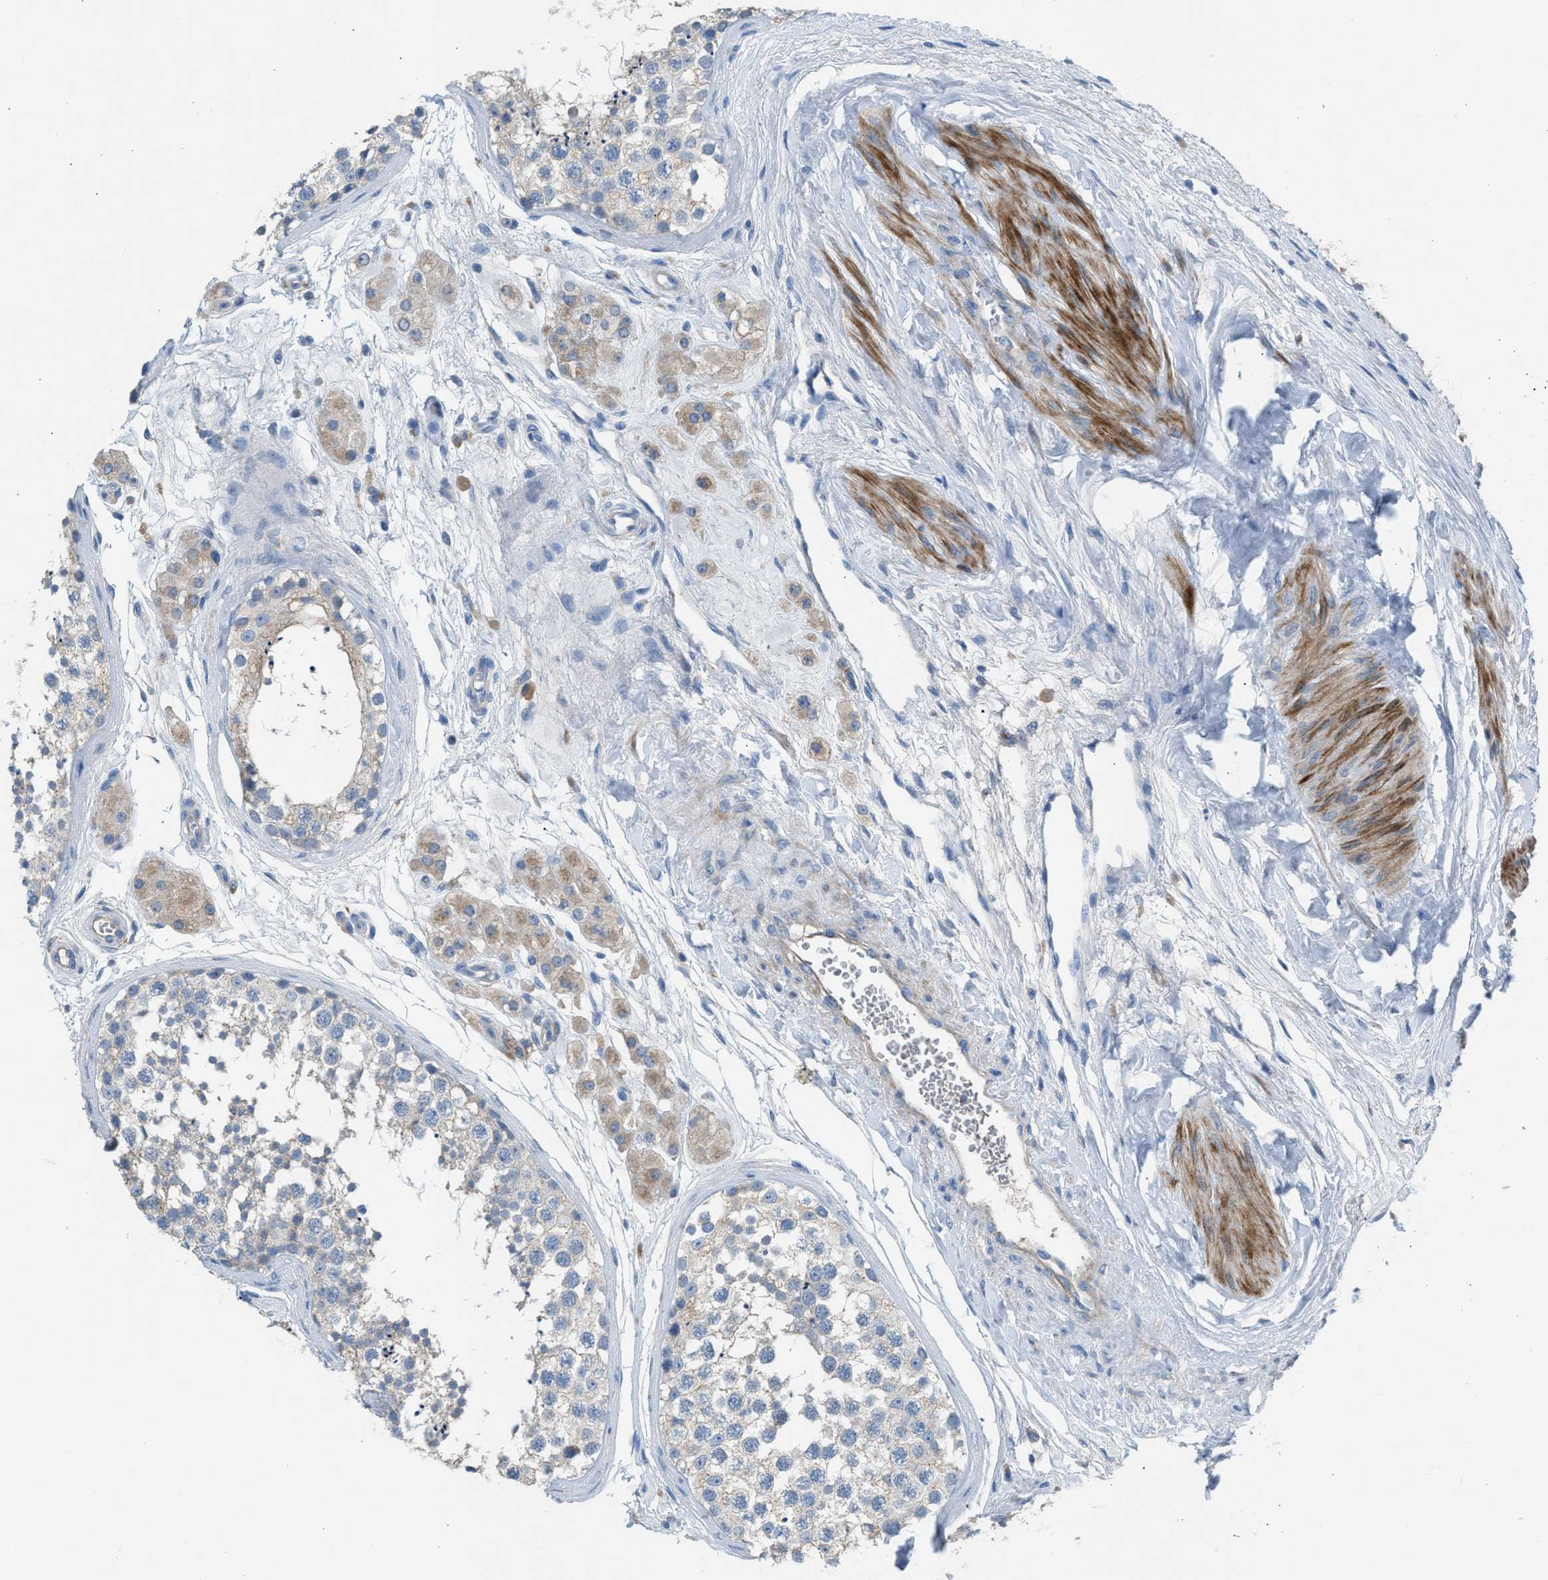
{"staining": {"intensity": "negative", "quantity": "none", "location": "none"}, "tissue": "testis", "cell_type": "Cells in seminiferous ducts", "image_type": "normal", "snomed": [{"axis": "morphology", "description": "Normal tissue, NOS"}, {"axis": "topography", "description": "Testis"}], "caption": "A photomicrograph of testis stained for a protein shows no brown staining in cells in seminiferous ducts. Brightfield microscopy of immunohistochemistry stained with DAB (3,3'-diaminobenzidine) (brown) and hematoxylin (blue), captured at high magnification.", "gene": "AOAH", "patient": {"sex": "male", "age": 56}}